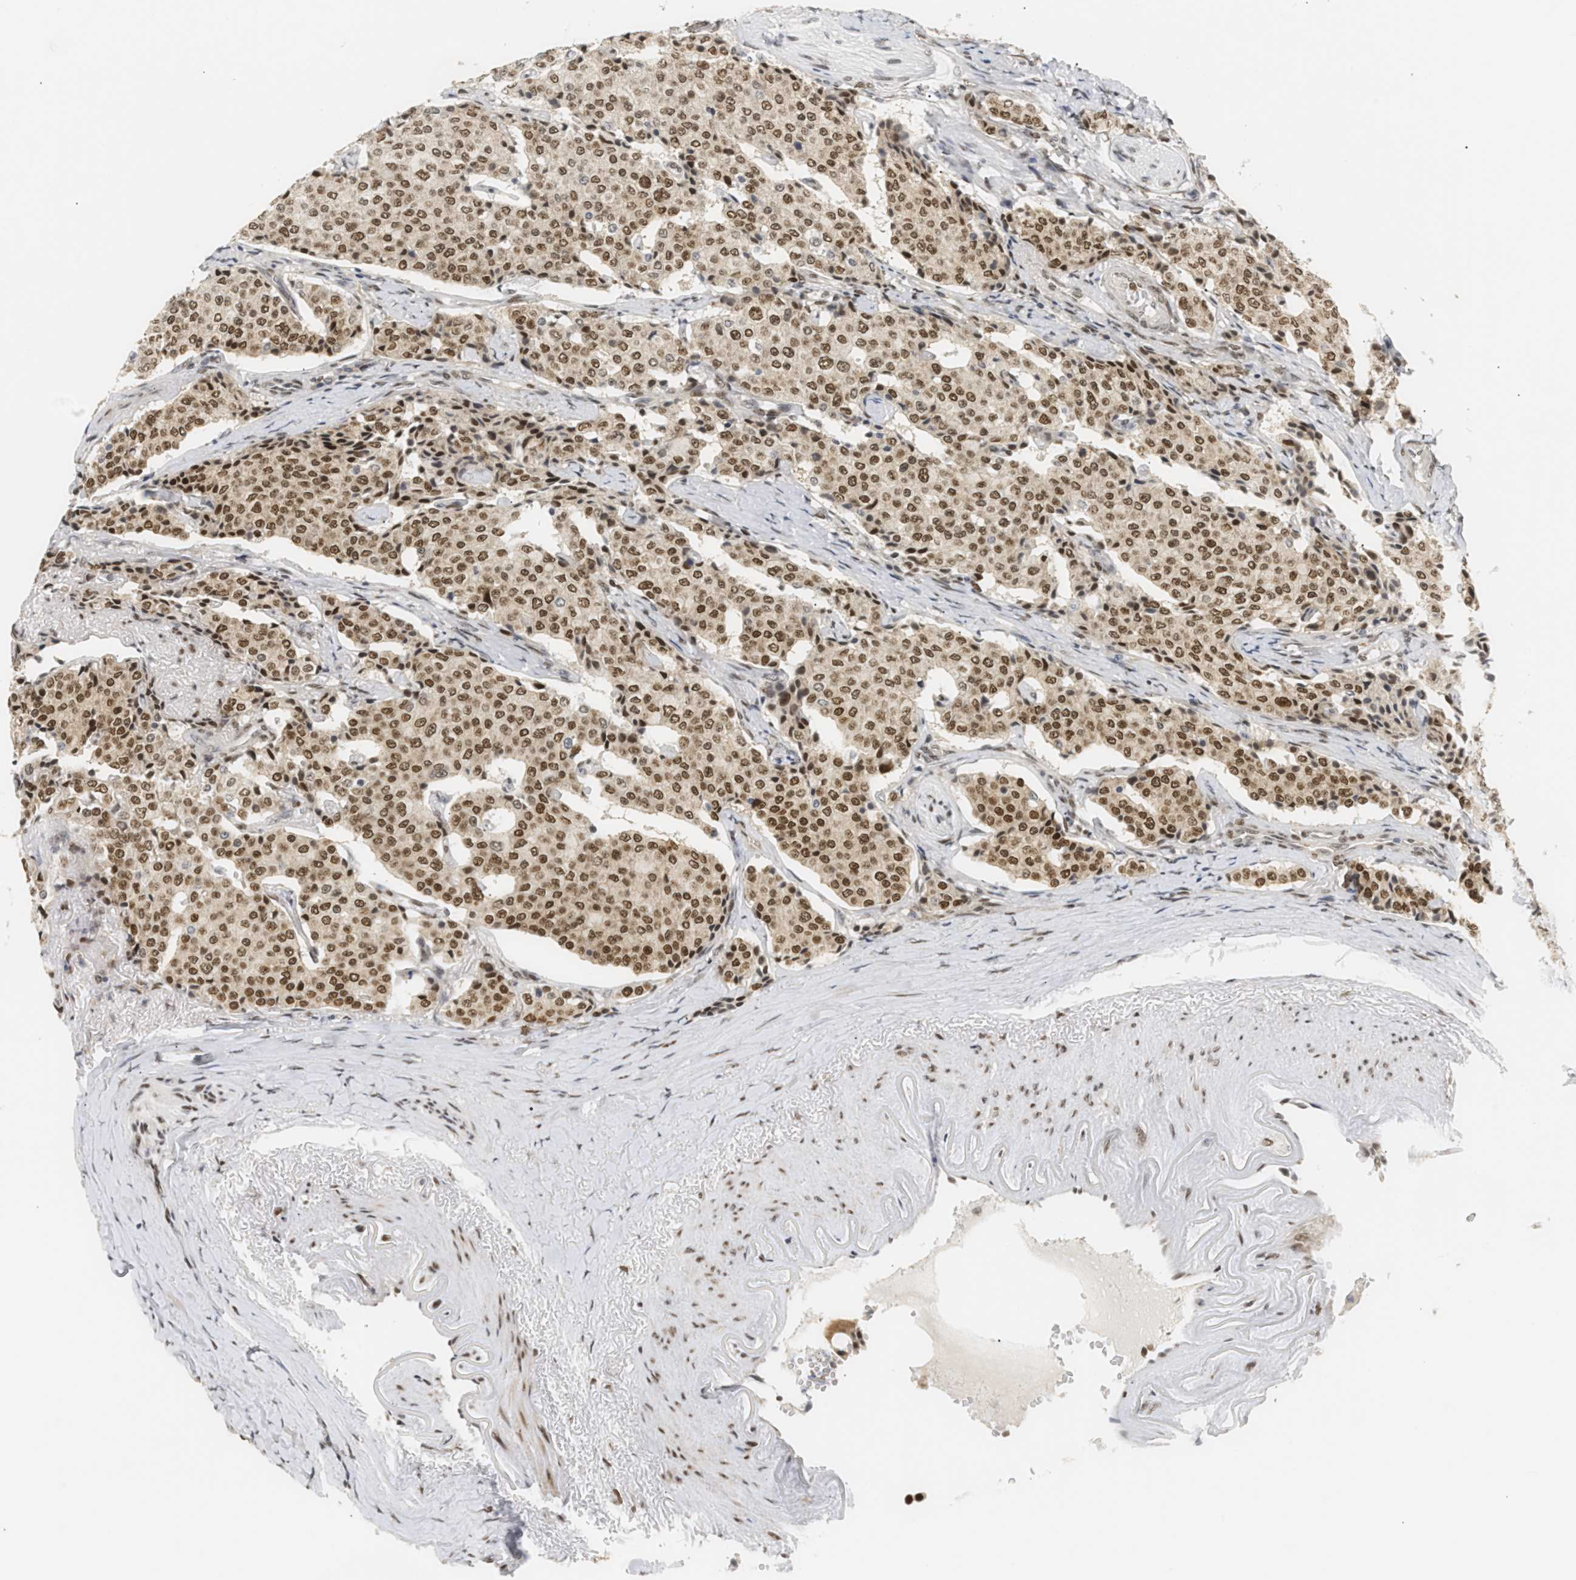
{"staining": {"intensity": "moderate", "quantity": ">75%", "location": "cytoplasmic/membranous,nuclear"}, "tissue": "carcinoid", "cell_type": "Tumor cells", "image_type": "cancer", "snomed": [{"axis": "morphology", "description": "Carcinoid, malignant, NOS"}, {"axis": "topography", "description": "Colon"}], "caption": "Carcinoid (malignant) was stained to show a protein in brown. There is medium levels of moderate cytoplasmic/membranous and nuclear staining in about >75% of tumor cells. The protein of interest is stained brown, and the nuclei are stained in blue (DAB IHC with brightfield microscopy, high magnification).", "gene": "SSBP2", "patient": {"sex": "female", "age": 61}}